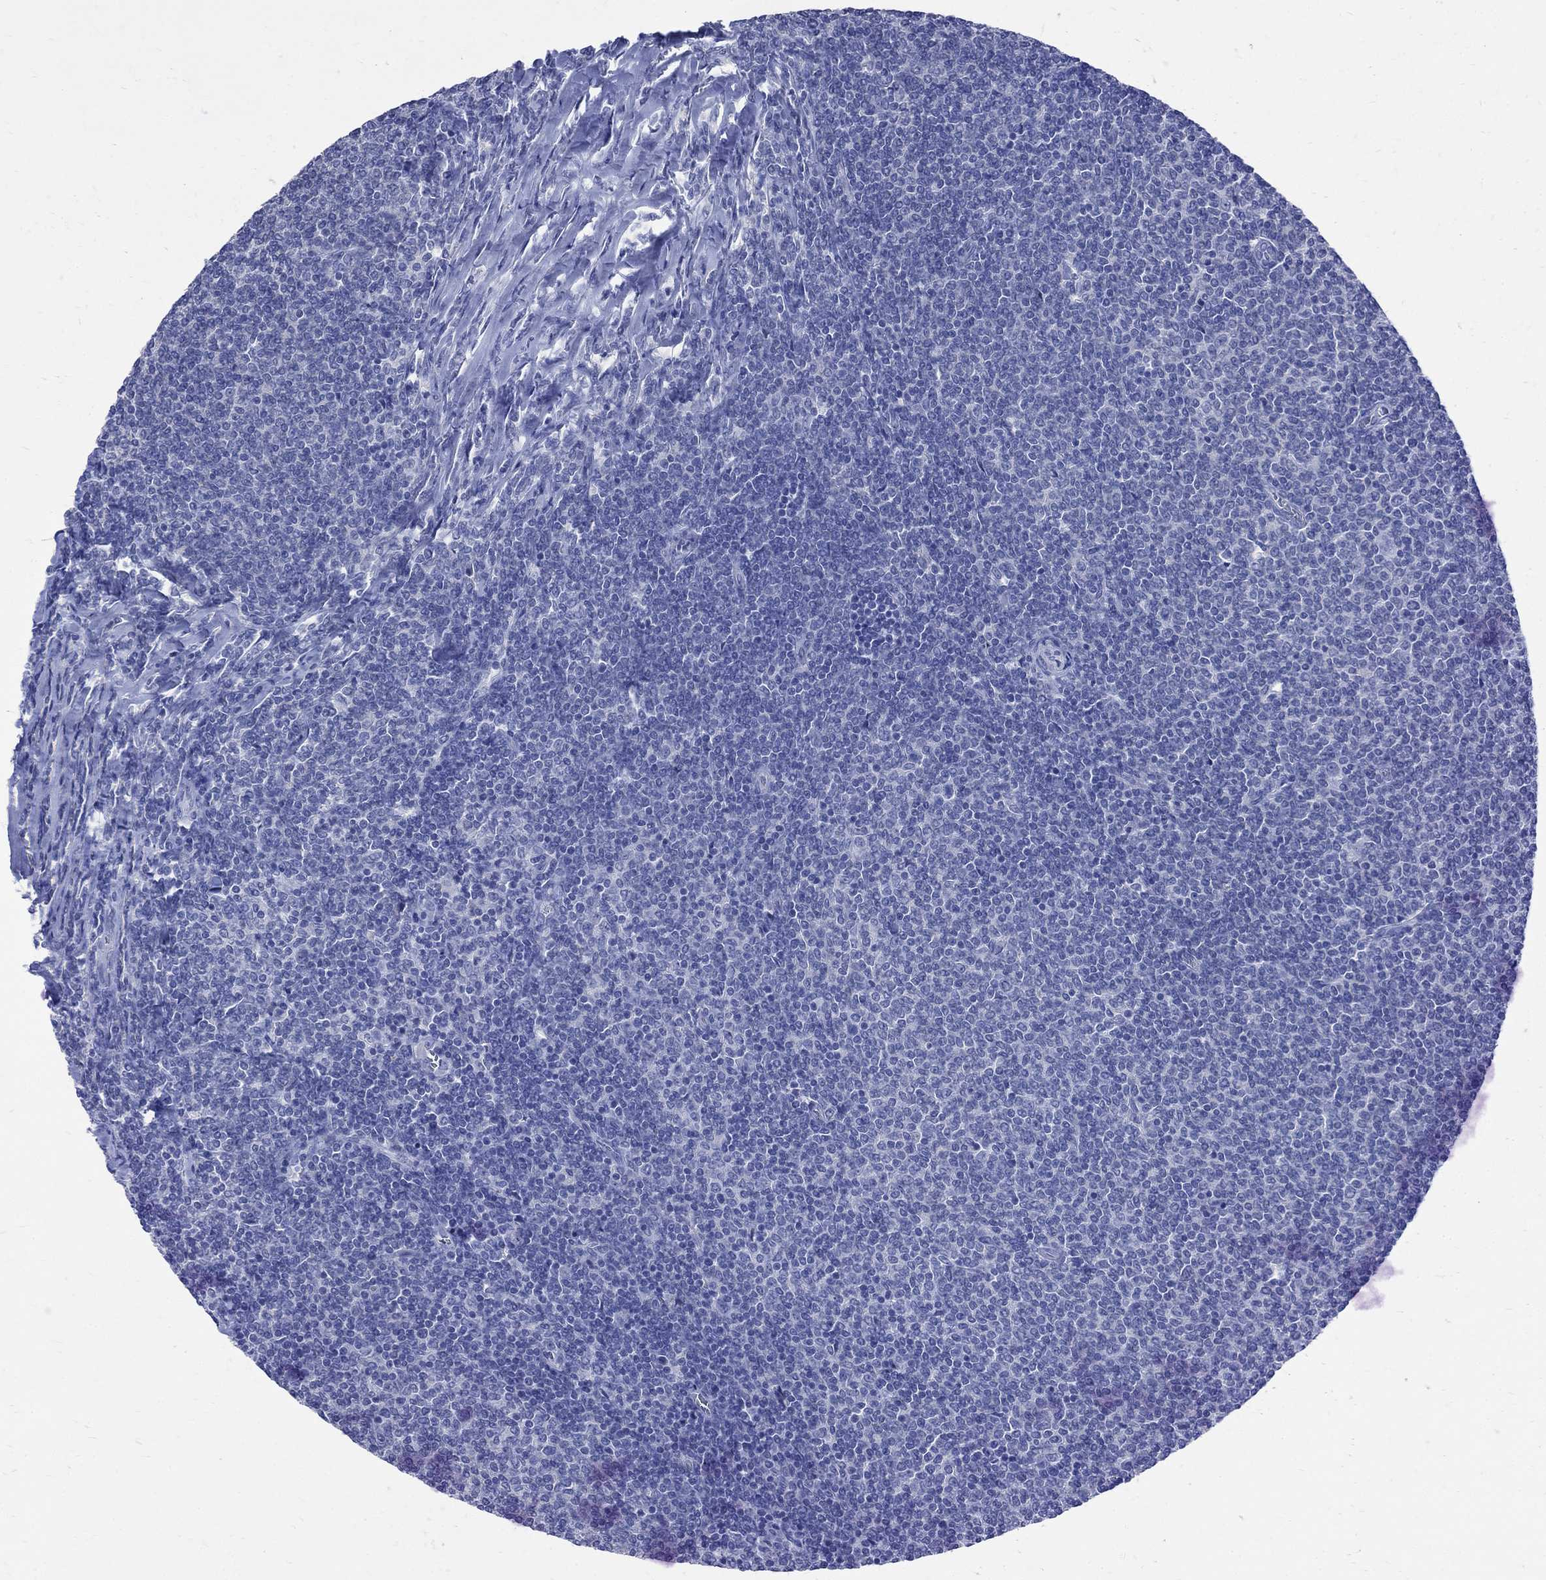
{"staining": {"intensity": "negative", "quantity": "none", "location": "none"}, "tissue": "lymphoma", "cell_type": "Tumor cells", "image_type": "cancer", "snomed": [{"axis": "morphology", "description": "Malignant lymphoma, non-Hodgkin's type, Low grade"}, {"axis": "topography", "description": "Lymph node"}], "caption": "High magnification brightfield microscopy of low-grade malignant lymphoma, non-Hodgkin's type stained with DAB (brown) and counterstained with hematoxylin (blue): tumor cells show no significant positivity.", "gene": "MAGEB6", "patient": {"sex": "male", "age": 52}}